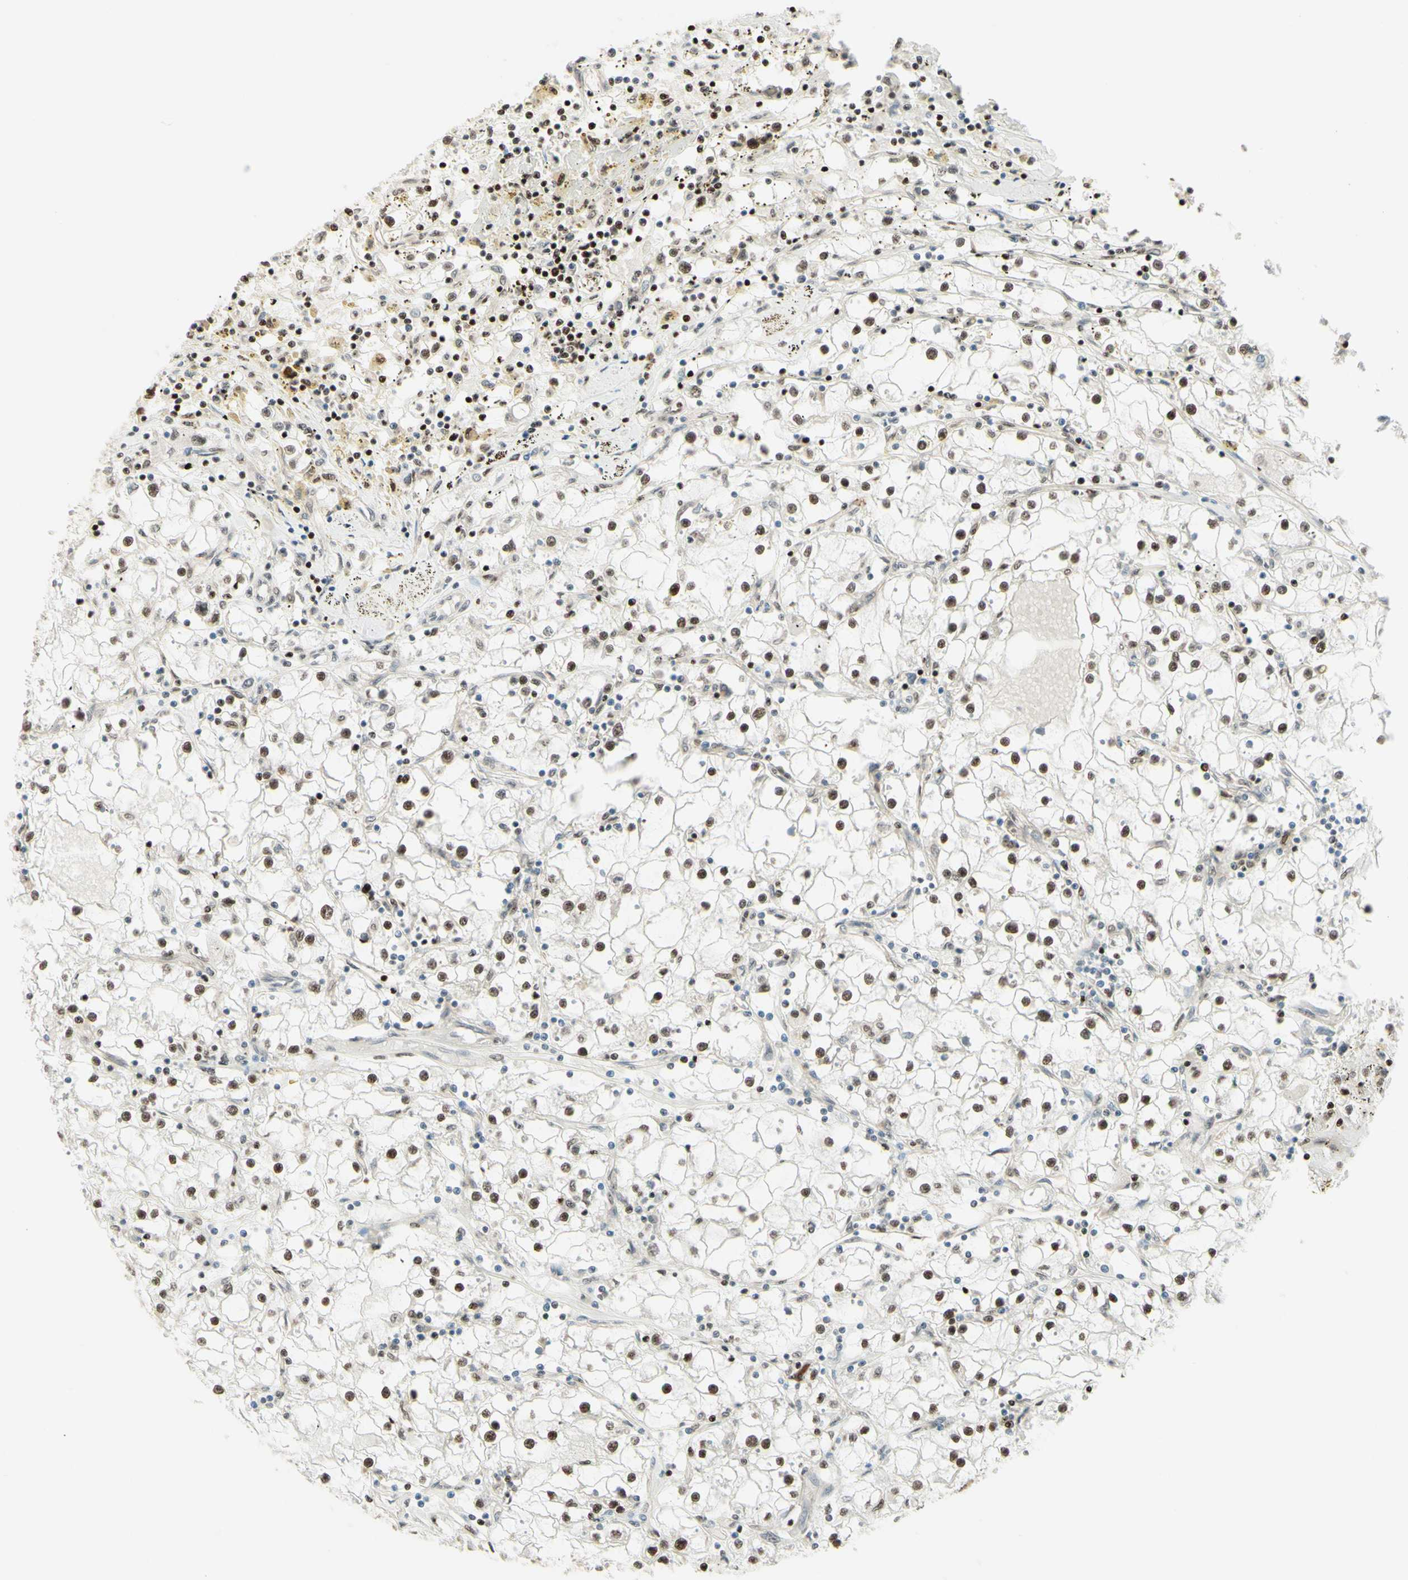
{"staining": {"intensity": "moderate", "quantity": ">75%", "location": "cytoplasmic/membranous,nuclear"}, "tissue": "renal cancer", "cell_type": "Tumor cells", "image_type": "cancer", "snomed": [{"axis": "morphology", "description": "Adenocarcinoma, NOS"}, {"axis": "topography", "description": "Kidney"}], "caption": "This is a micrograph of immunohistochemistry staining of renal cancer, which shows moderate staining in the cytoplasmic/membranous and nuclear of tumor cells.", "gene": "CDKL5", "patient": {"sex": "male", "age": 56}}